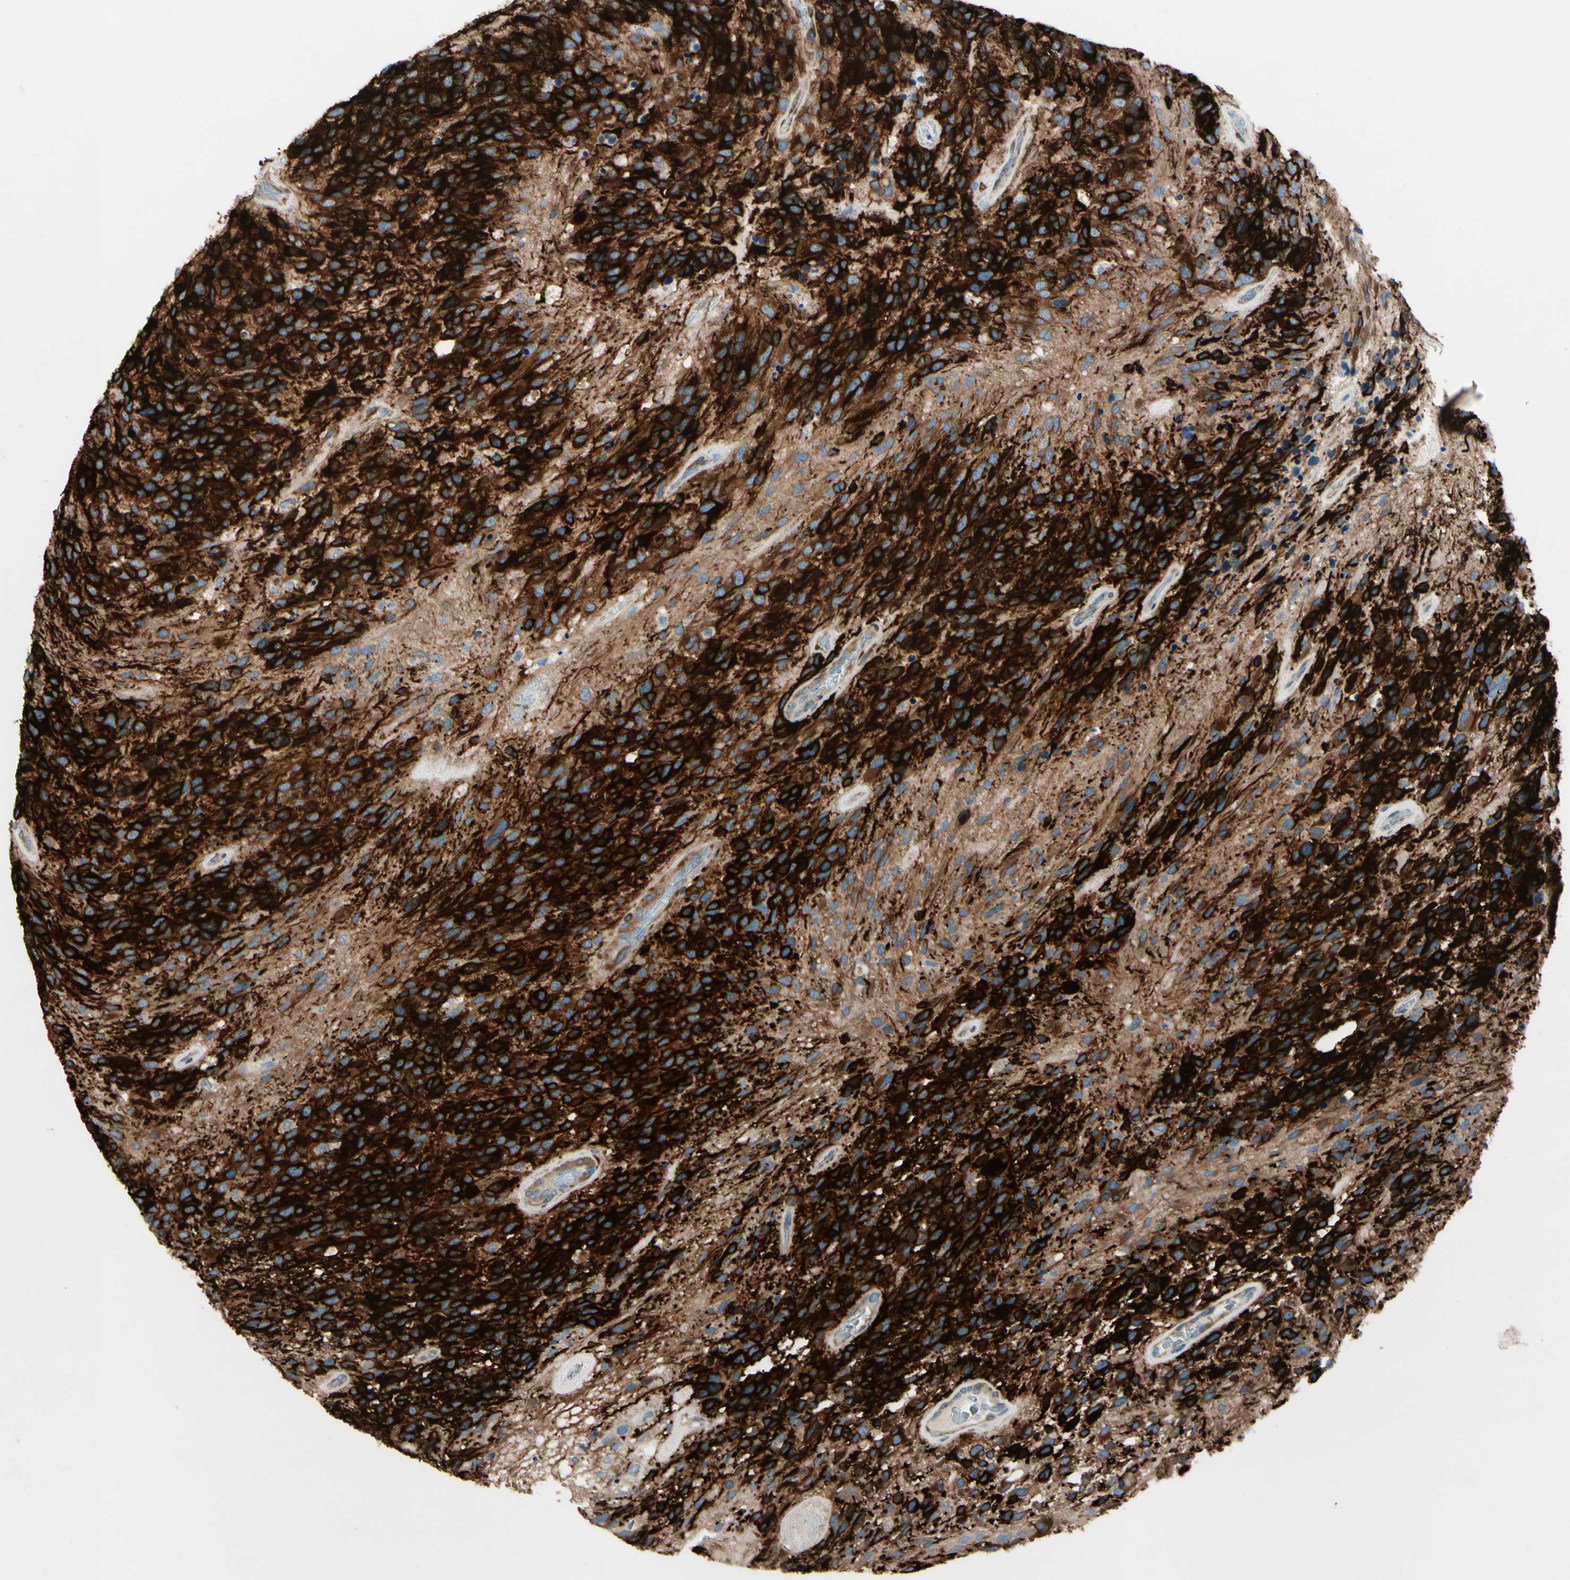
{"staining": {"intensity": "strong", "quantity": ">75%", "location": "cytoplasmic/membranous"}, "tissue": "glioma", "cell_type": "Tumor cells", "image_type": "cancer", "snomed": [{"axis": "morphology", "description": "Glioma, malignant, High grade"}, {"axis": "topography", "description": "Brain"}], "caption": "There is high levels of strong cytoplasmic/membranous positivity in tumor cells of high-grade glioma (malignant), as demonstrated by immunohistochemical staining (brown color).", "gene": "MAP2", "patient": {"sex": "female", "age": 58}}